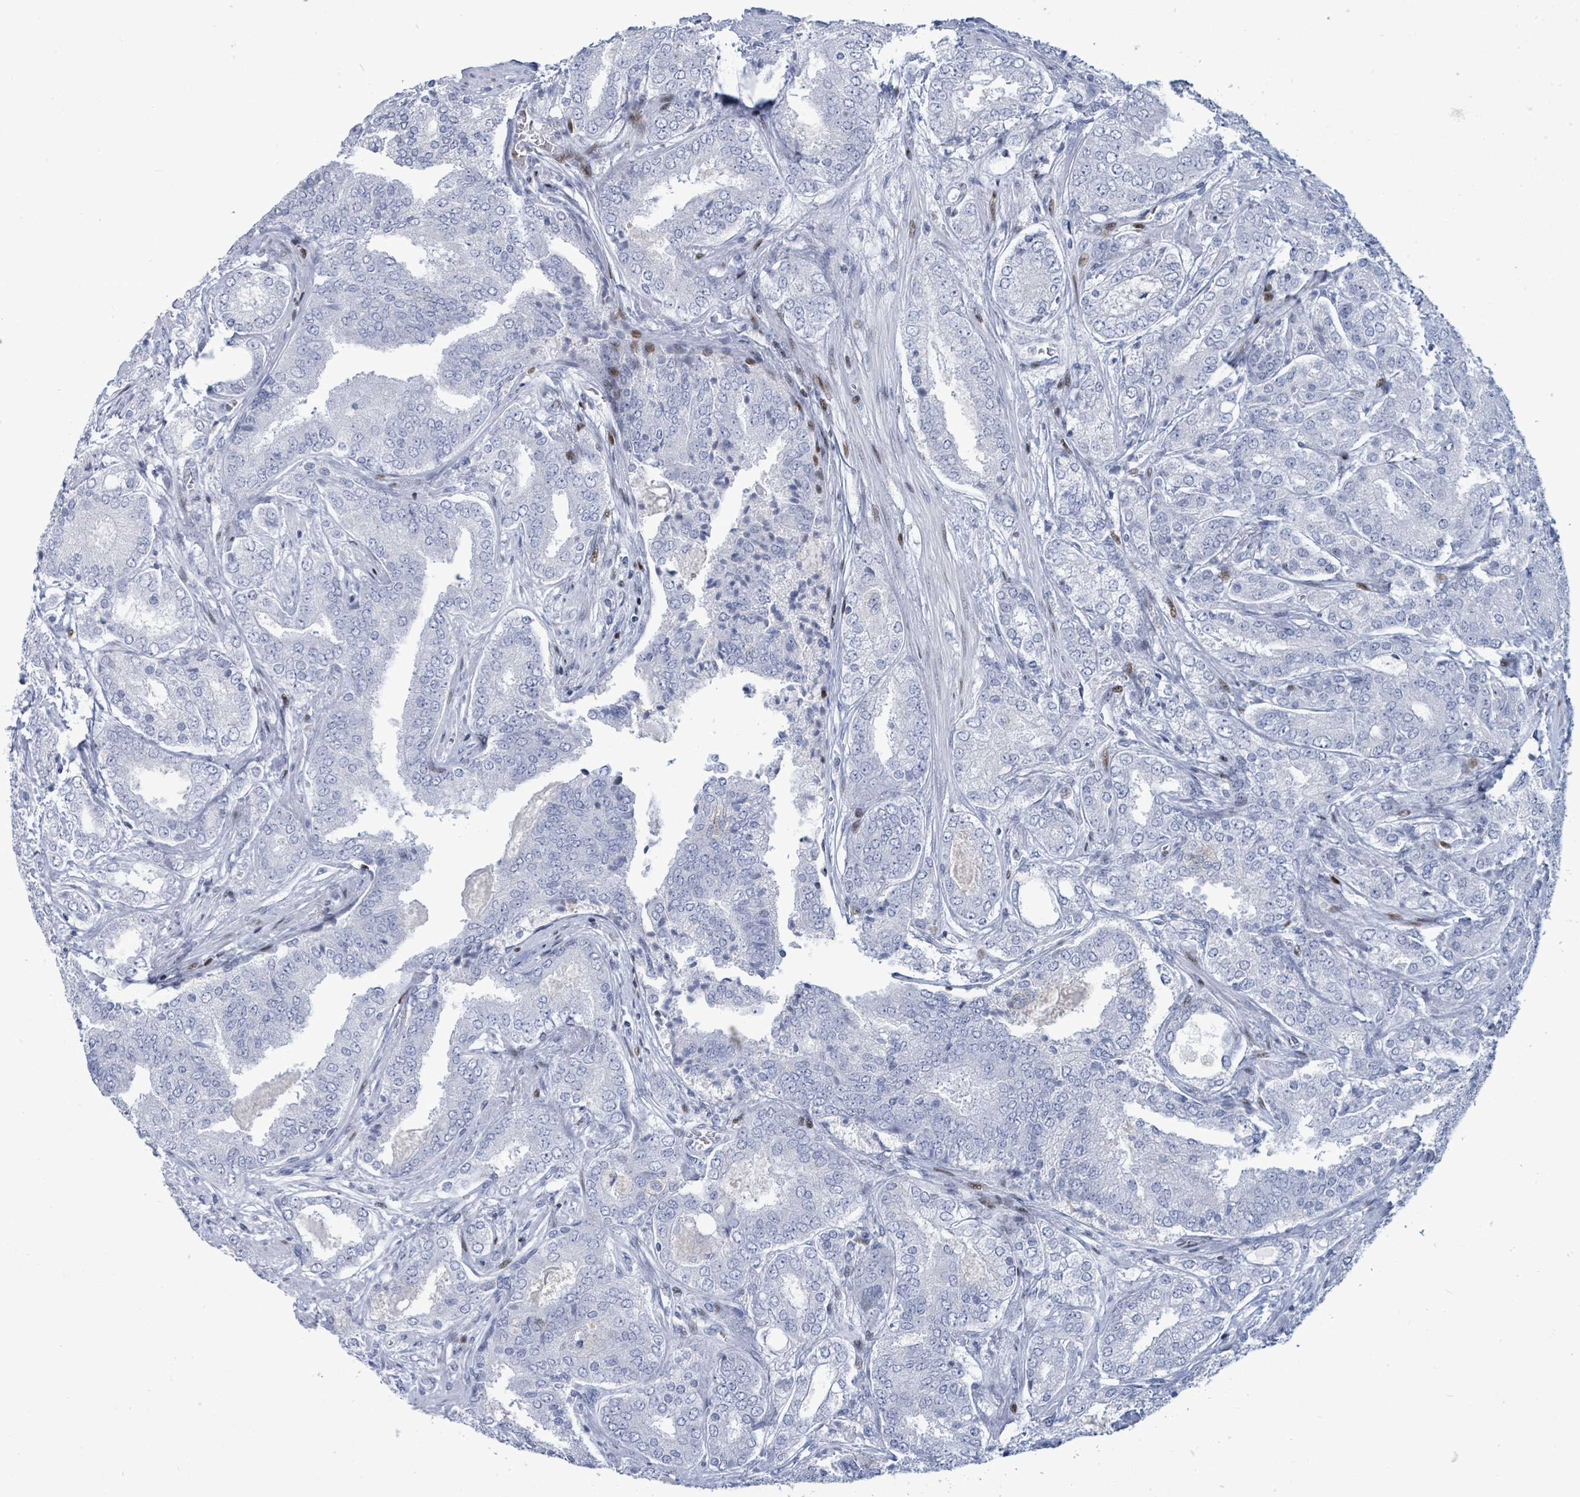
{"staining": {"intensity": "negative", "quantity": "none", "location": "none"}, "tissue": "prostate cancer", "cell_type": "Tumor cells", "image_type": "cancer", "snomed": [{"axis": "morphology", "description": "Adenocarcinoma, High grade"}, {"axis": "topography", "description": "Prostate"}], "caption": "The immunohistochemistry (IHC) histopathology image has no significant positivity in tumor cells of prostate cancer tissue.", "gene": "MALL", "patient": {"sex": "male", "age": 63}}